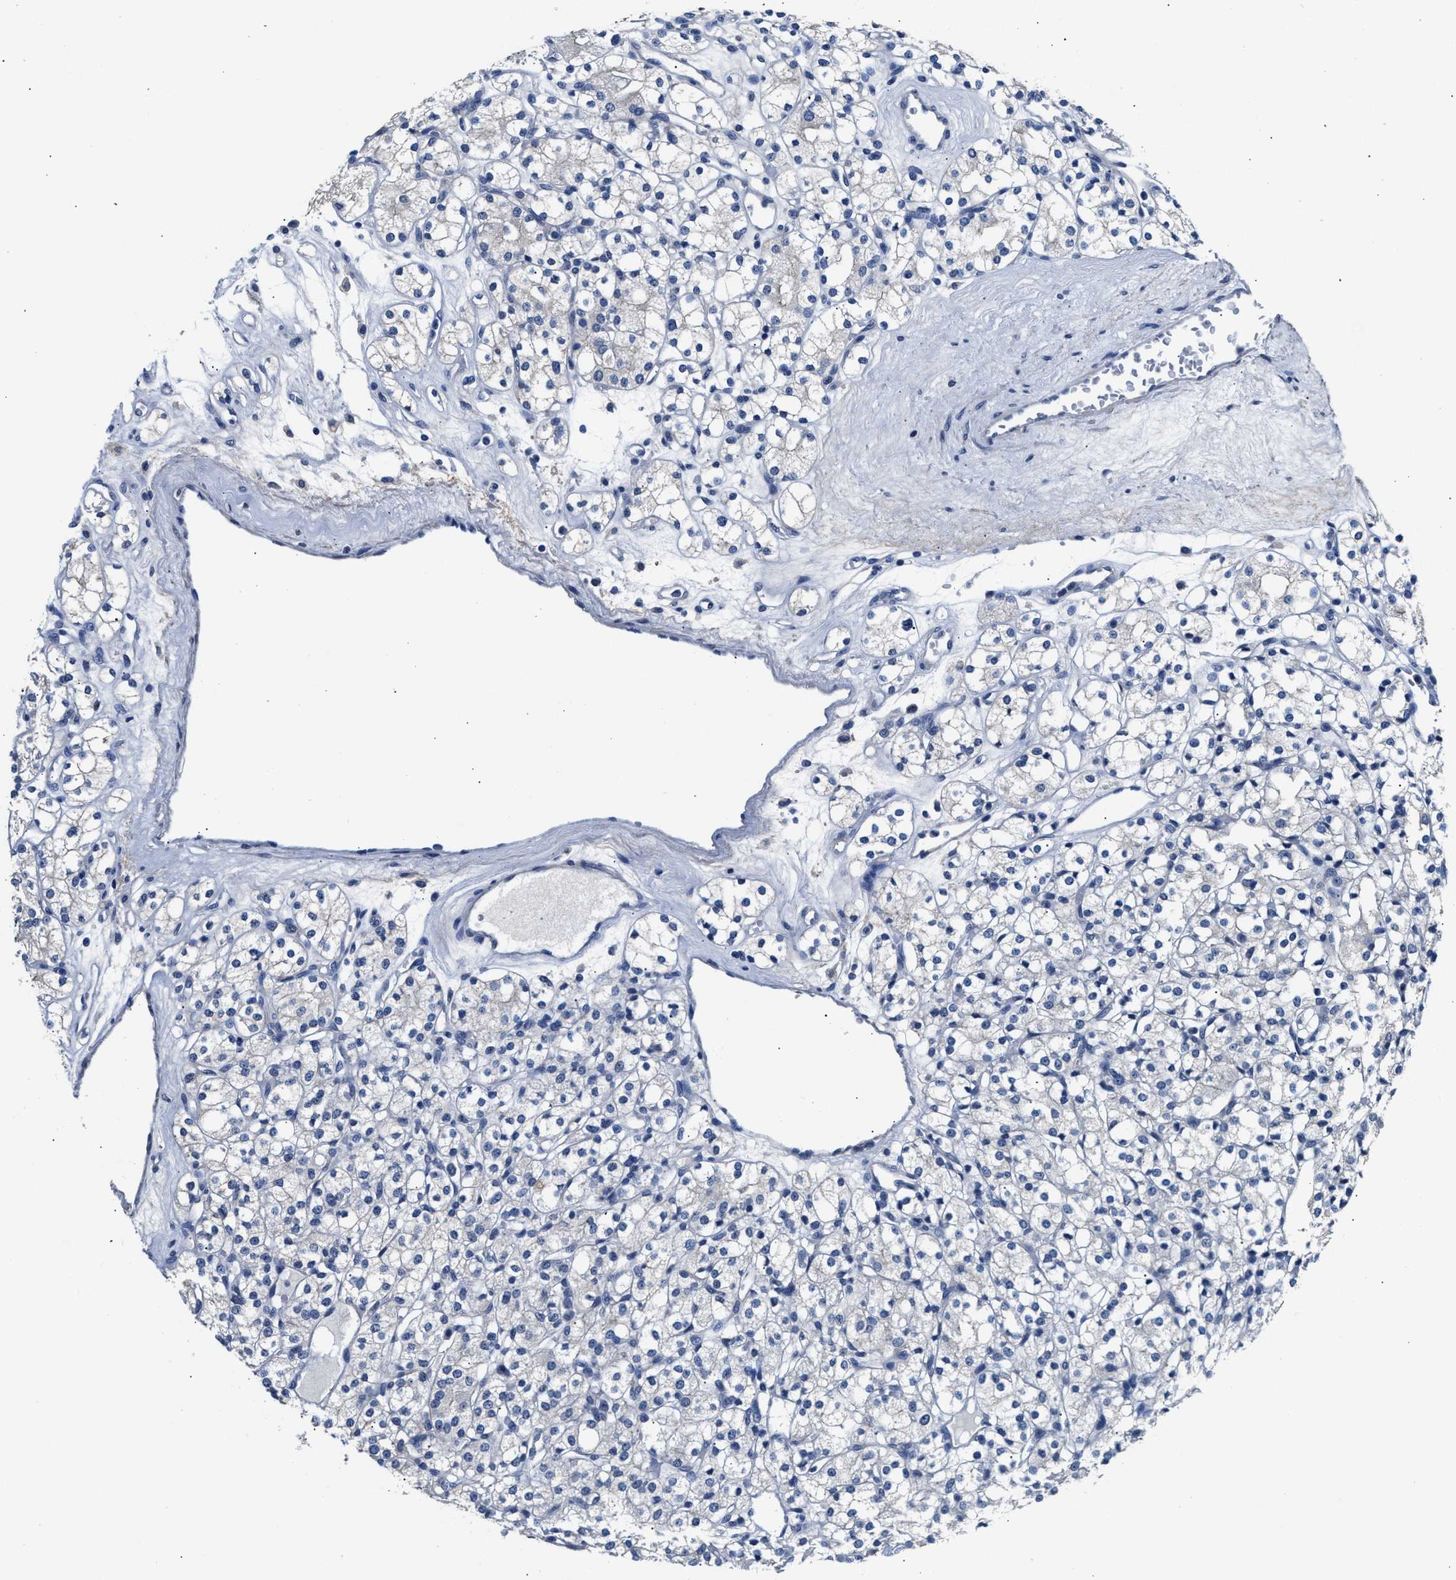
{"staining": {"intensity": "negative", "quantity": "none", "location": "none"}, "tissue": "renal cancer", "cell_type": "Tumor cells", "image_type": "cancer", "snomed": [{"axis": "morphology", "description": "Adenocarcinoma, NOS"}, {"axis": "topography", "description": "Kidney"}], "caption": "This is an immunohistochemistry (IHC) micrograph of renal cancer (adenocarcinoma). There is no staining in tumor cells.", "gene": "MYH3", "patient": {"sex": "male", "age": 77}}